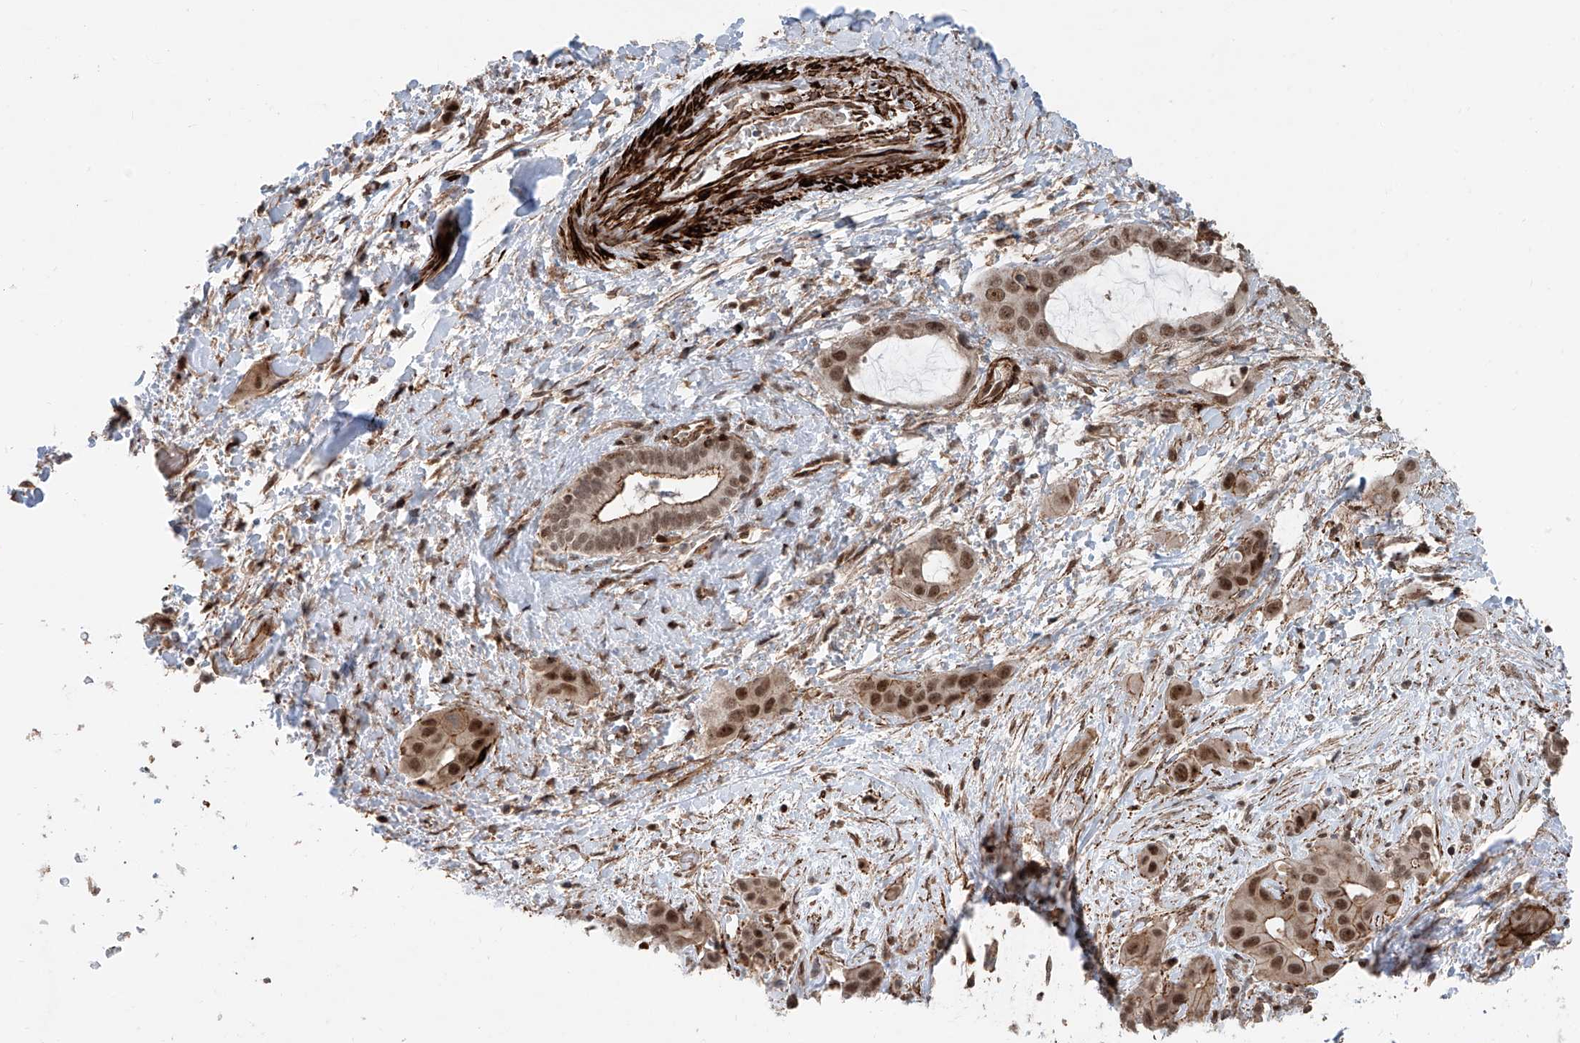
{"staining": {"intensity": "moderate", "quantity": ">75%", "location": "cytoplasmic/membranous,nuclear"}, "tissue": "liver cancer", "cell_type": "Tumor cells", "image_type": "cancer", "snomed": [{"axis": "morphology", "description": "Cholangiocarcinoma"}, {"axis": "topography", "description": "Liver"}], "caption": "Immunohistochemical staining of human liver cancer exhibits medium levels of moderate cytoplasmic/membranous and nuclear protein expression in about >75% of tumor cells.", "gene": "SDE2", "patient": {"sex": "female", "age": 52}}